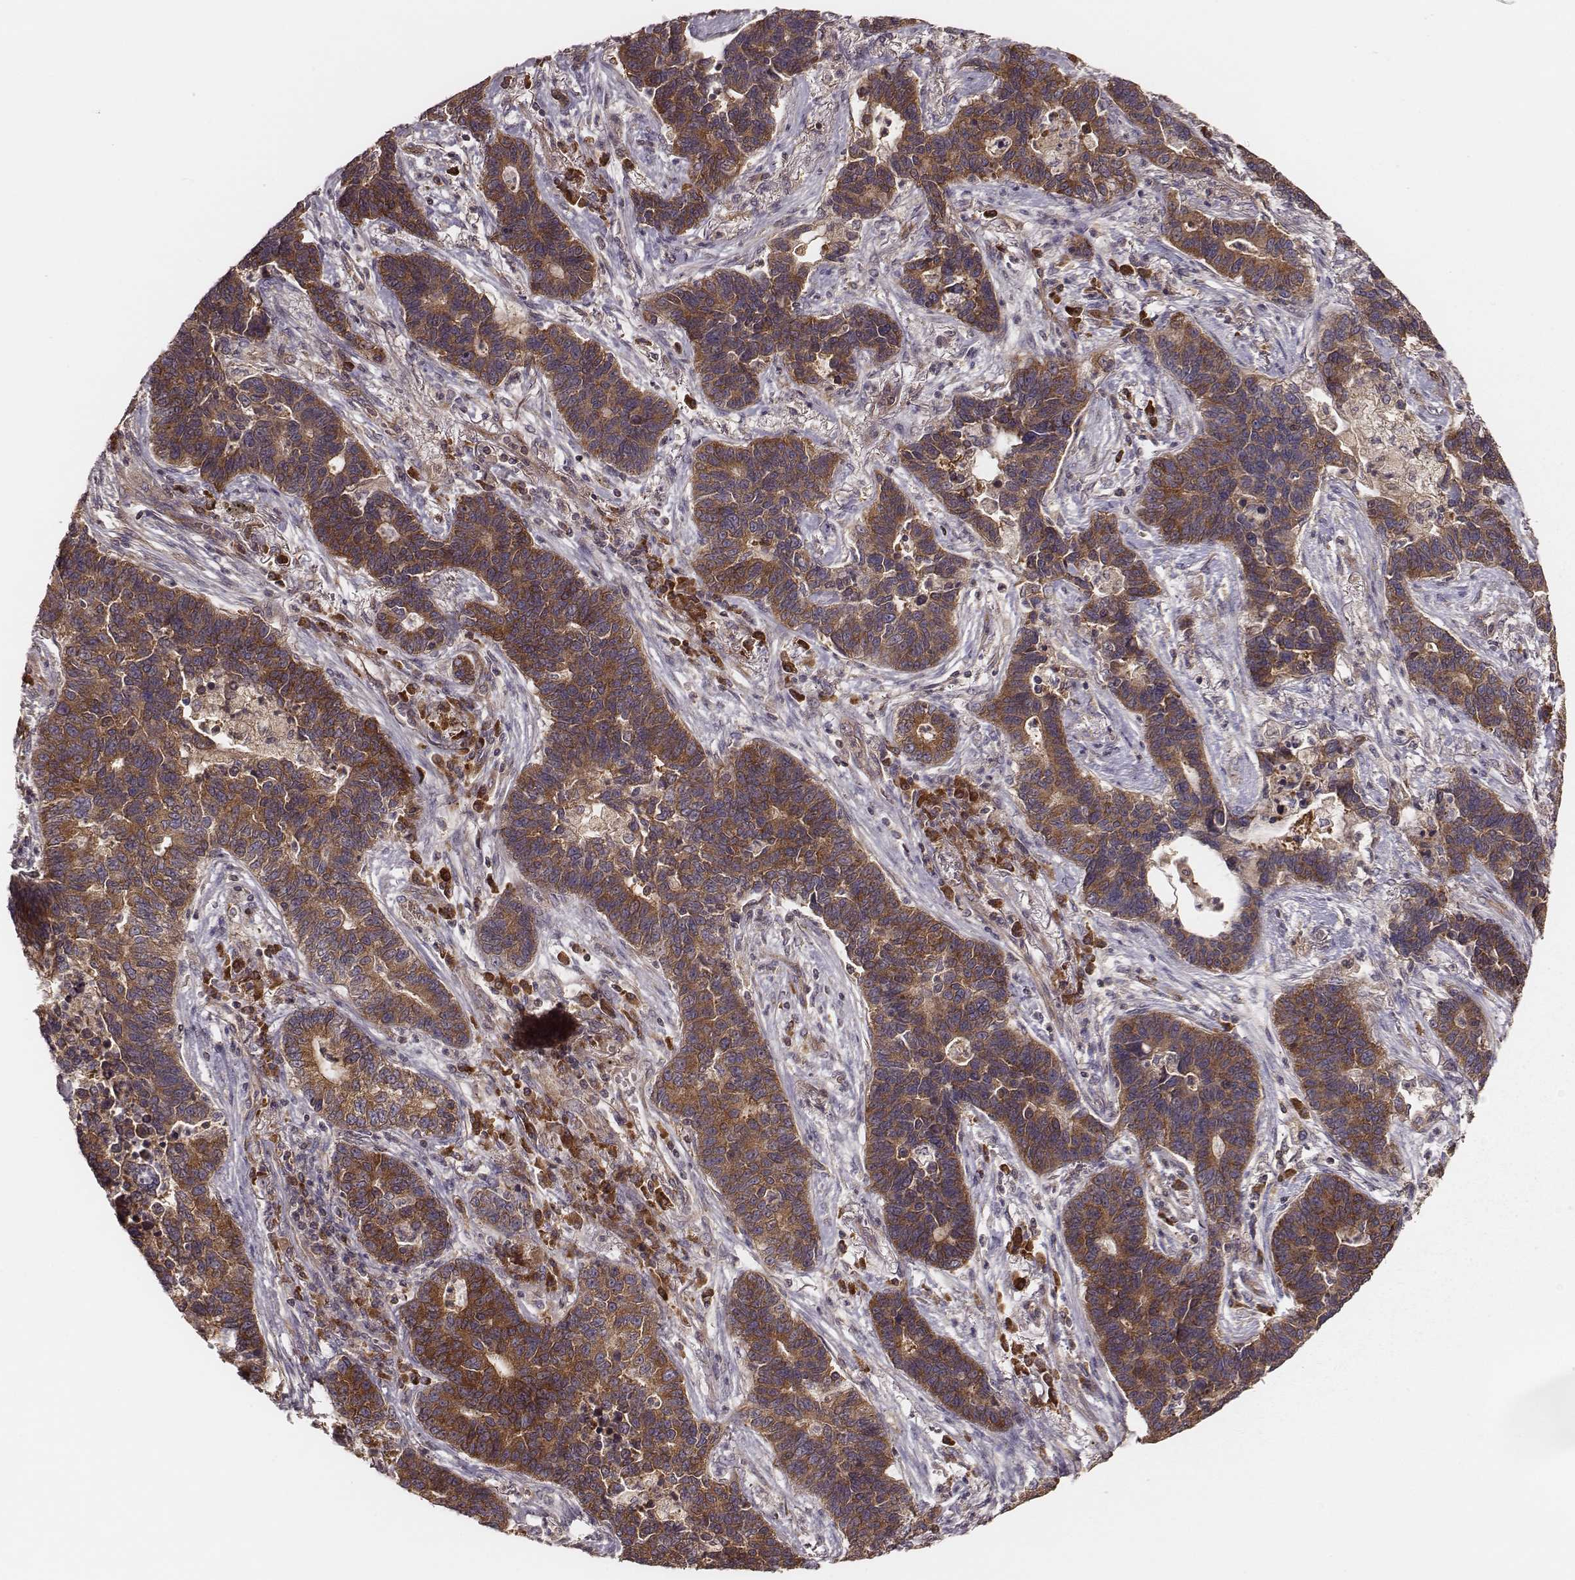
{"staining": {"intensity": "strong", "quantity": ">75%", "location": "cytoplasmic/membranous"}, "tissue": "lung cancer", "cell_type": "Tumor cells", "image_type": "cancer", "snomed": [{"axis": "morphology", "description": "Adenocarcinoma, NOS"}, {"axis": "topography", "description": "Lung"}], "caption": "The immunohistochemical stain shows strong cytoplasmic/membranous positivity in tumor cells of lung cancer tissue.", "gene": "CARS1", "patient": {"sex": "female", "age": 57}}